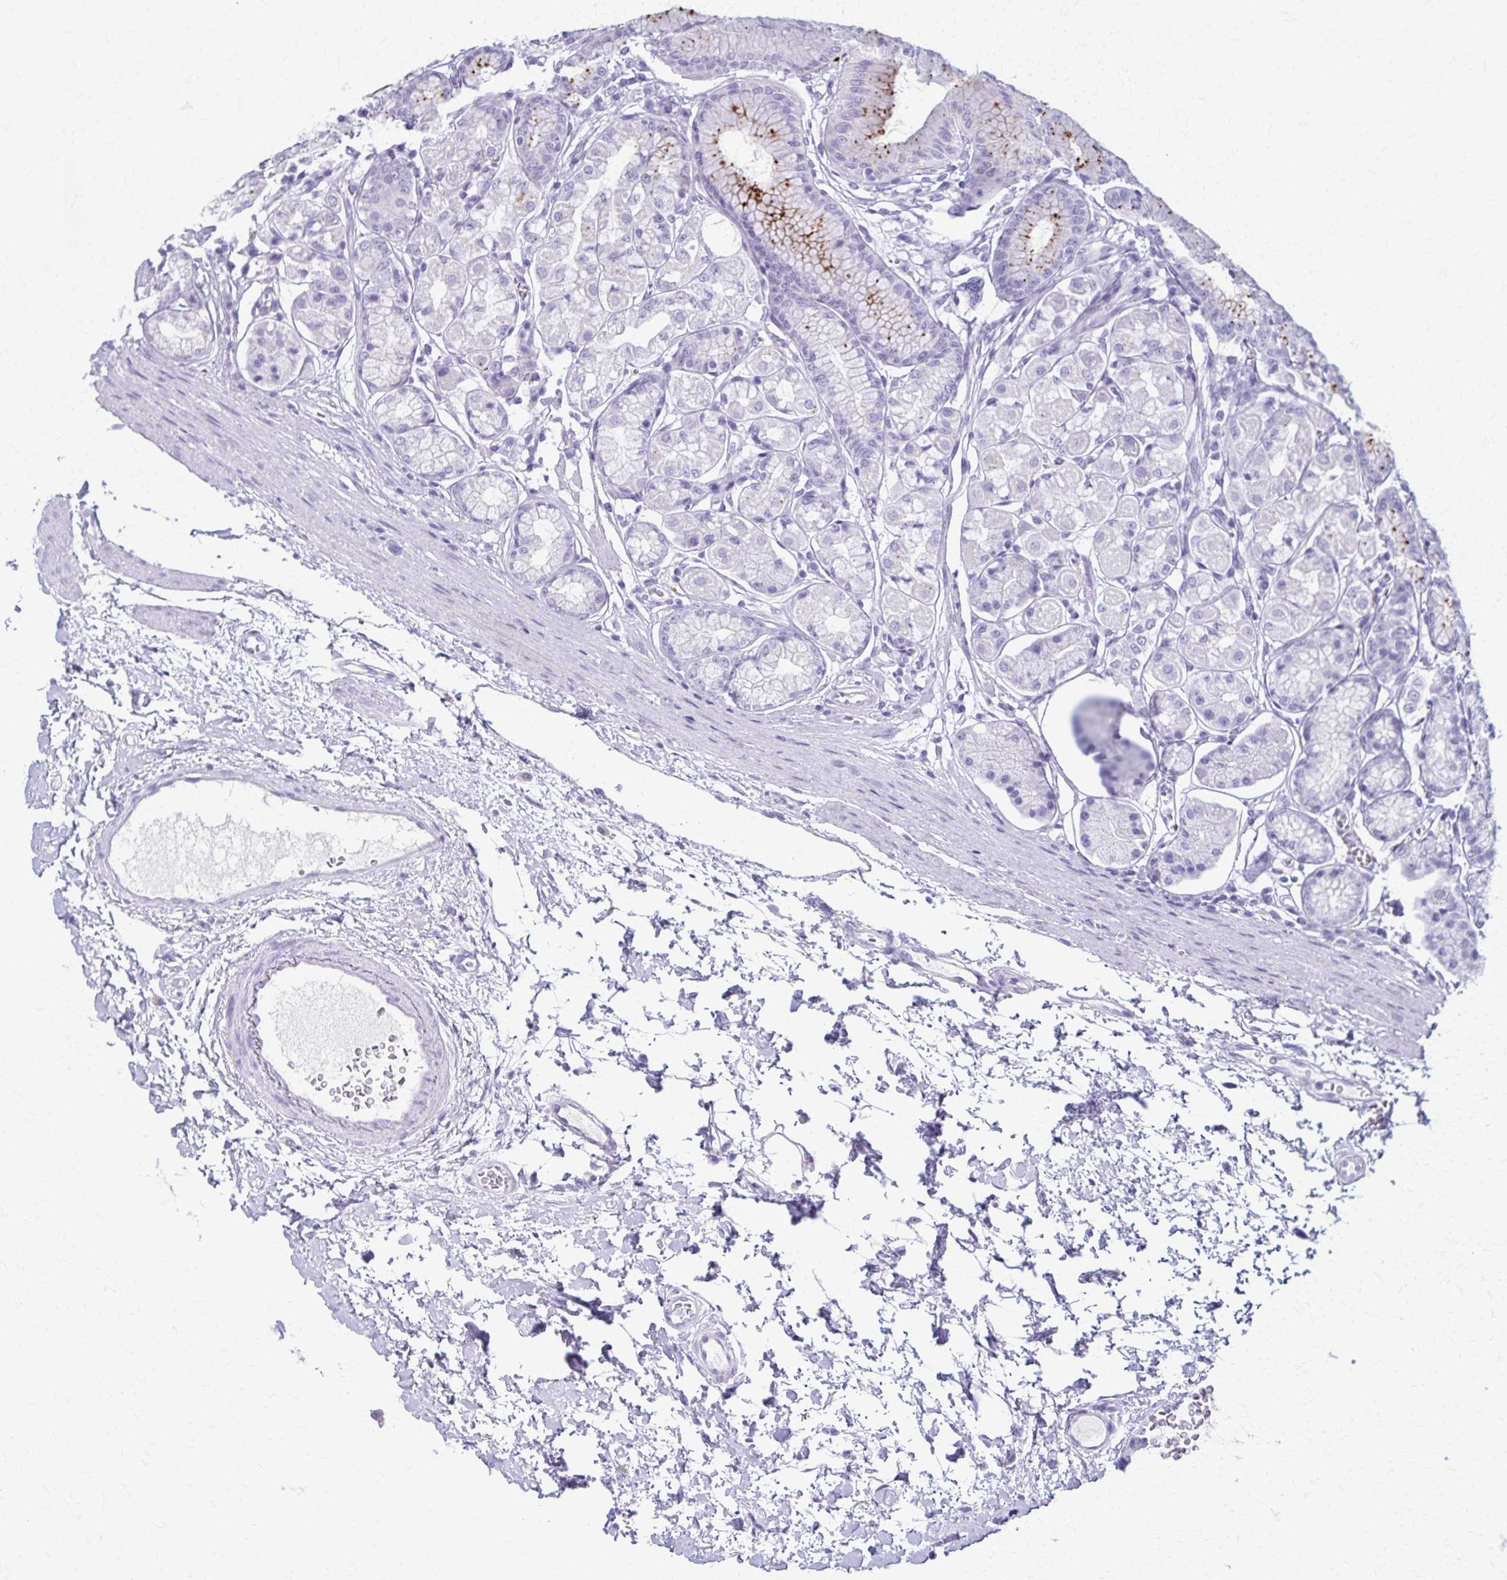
{"staining": {"intensity": "strong", "quantity": "<25%", "location": "cytoplasmic/membranous"}, "tissue": "stomach", "cell_type": "Glandular cells", "image_type": "normal", "snomed": [{"axis": "morphology", "description": "Normal tissue, NOS"}, {"axis": "topography", "description": "Stomach"}, {"axis": "topography", "description": "Stomach, lower"}], "caption": "IHC histopathology image of benign stomach stained for a protein (brown), which demonstrates medium levels of strong cytoplasmic/membranous staining in approximately <25% of glandular cells.", "gene": "TMEM60", "patient": {"sex": "male", "age": 76}}